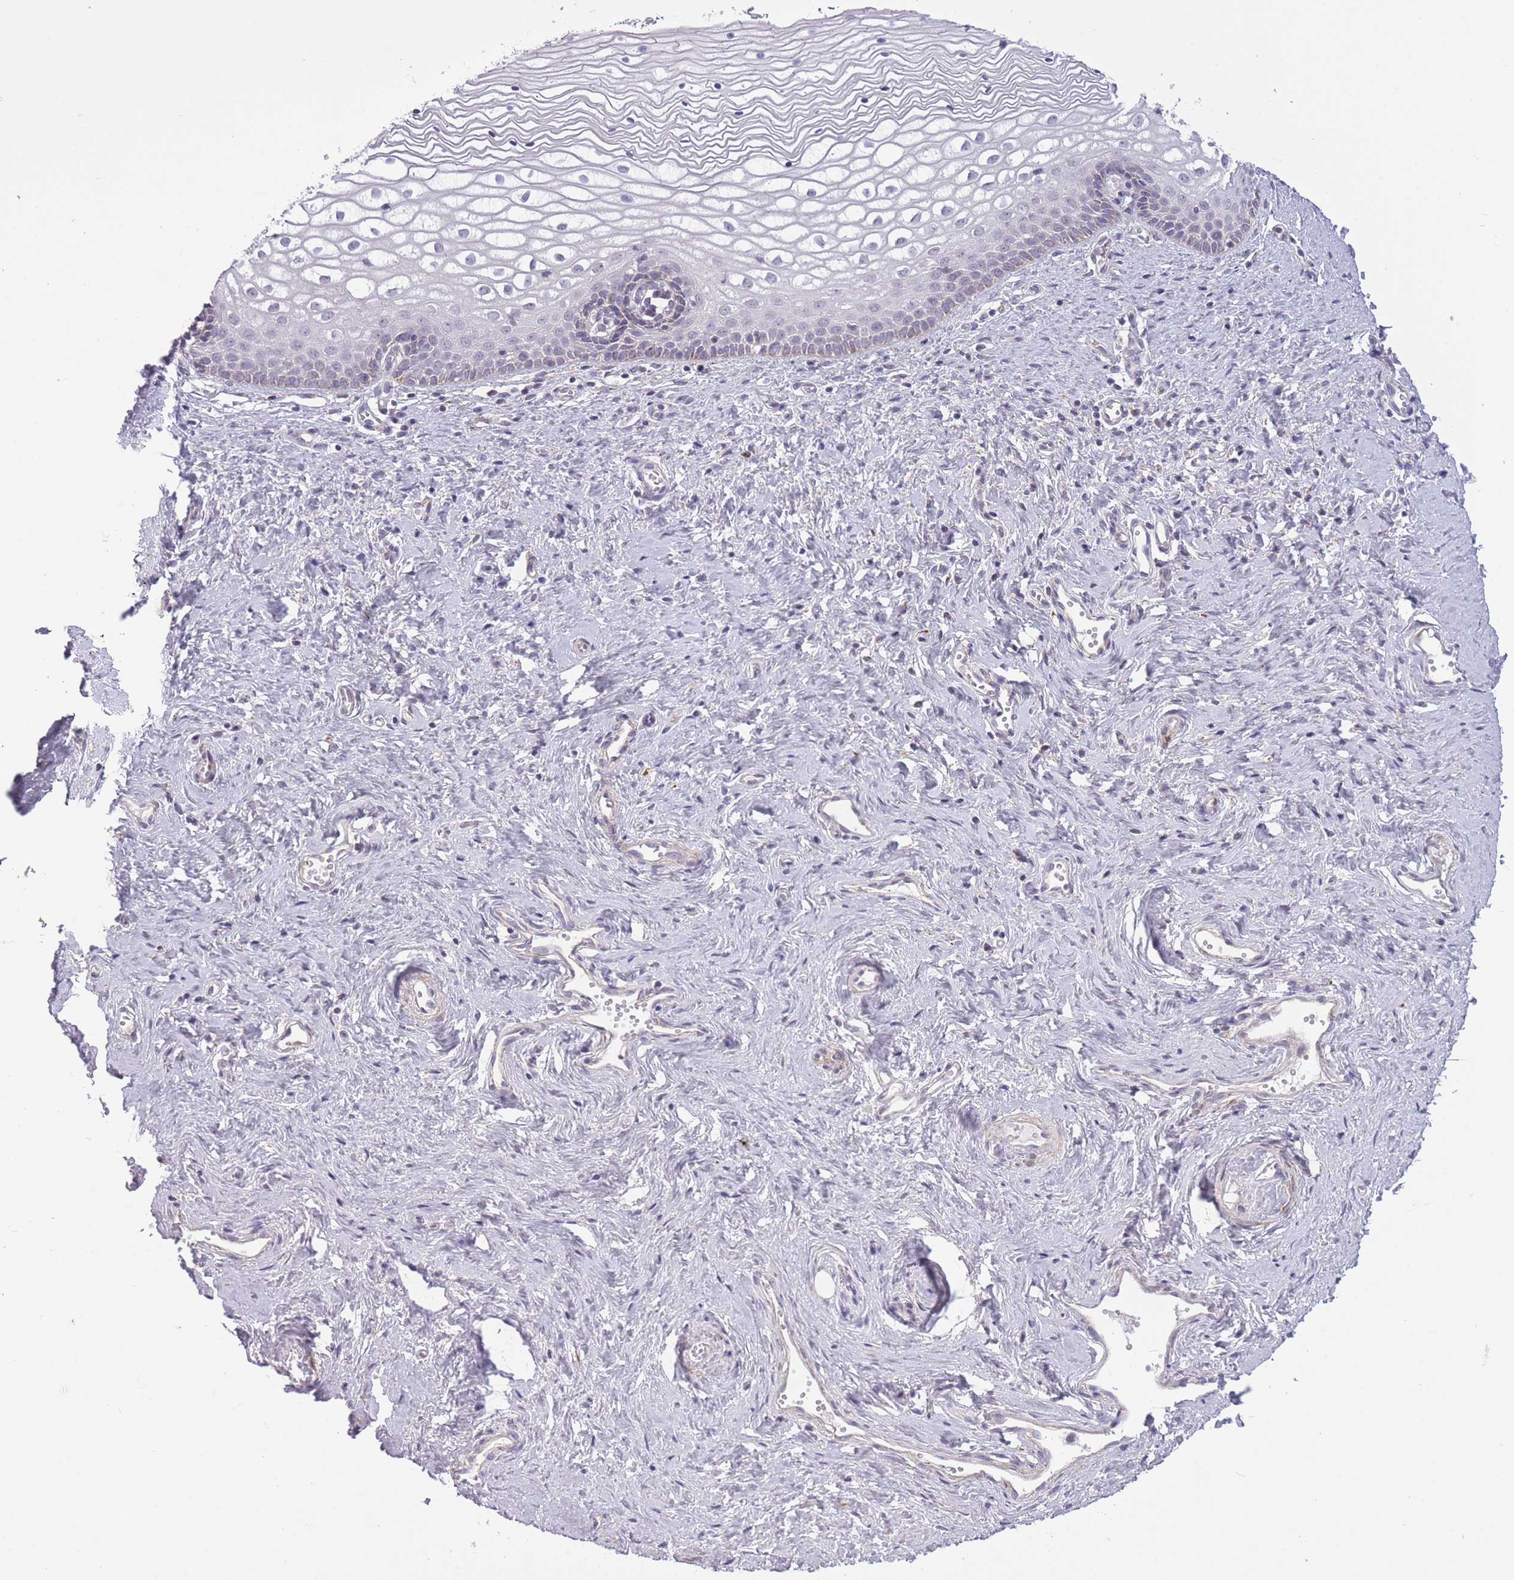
{"staining": {"intensity": "negative", "quantity": "none", "location": "none"}, "tissue": "vagina", "cell_type": "Squamous epithelial cells", "image_type": "normal", "snomed": [{"axis": "morphology", "description": "Normal tissue, NOS"}, {"axis": "topography", "description": "Vagina"}], "caption": "Protein analysis of normal vagina displays no significant positivity in squamous epithelial cells. (DAB (3,3'-diaminobenzidine) immunohistochemistry visualized using brightfield microscopy, high magnification).", "gene": "ZBTB24", "patient": {"sex": "female", "age": 59}}